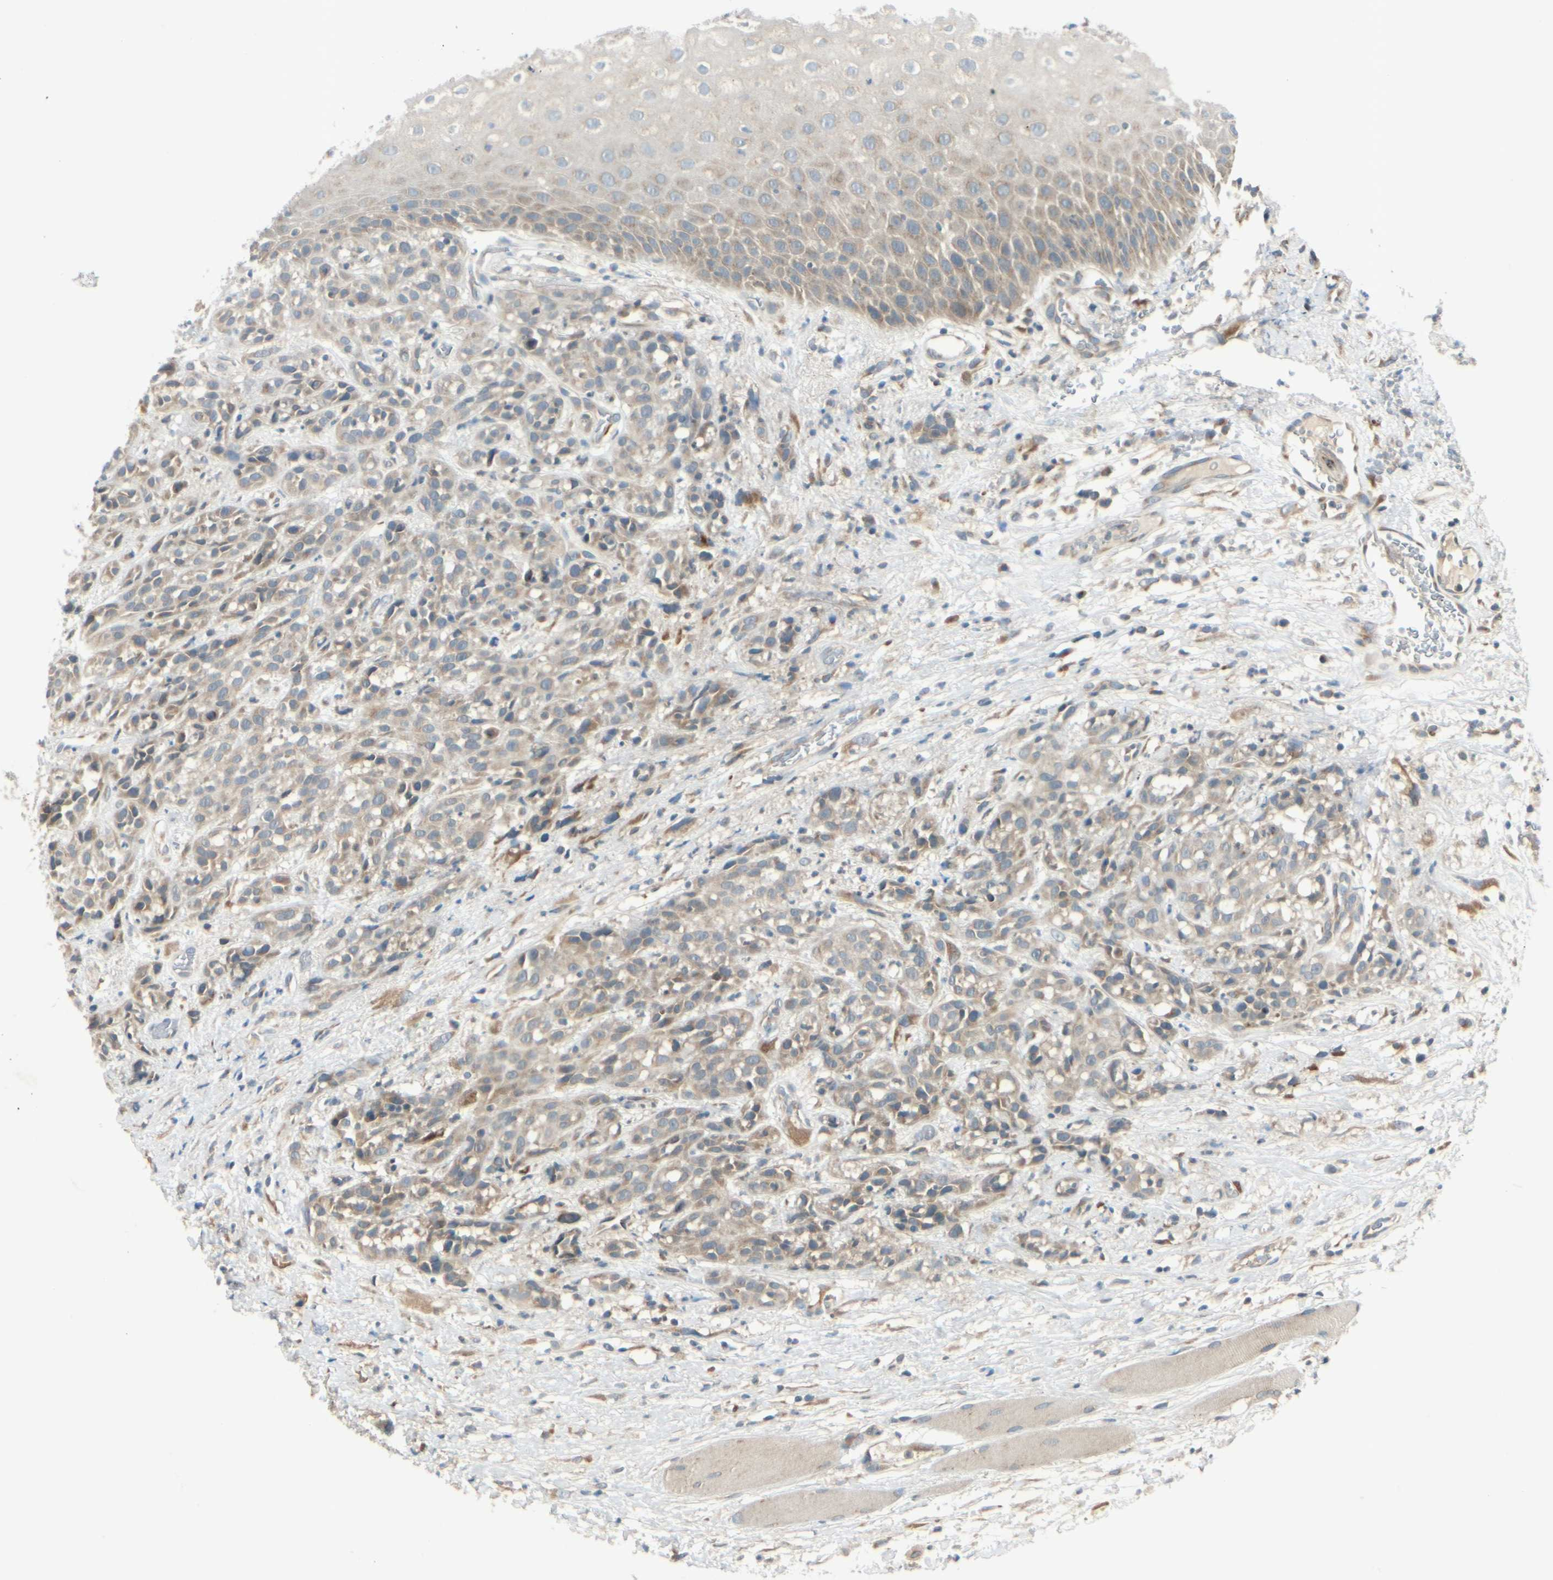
{"staining": {"intensity": "weak", "quantity": ">75%", "location": "cytoplasmic/membranous"}, "tissue": "head and neck cancer", "cell_type": "Tumor cells", "image_type": "cancer", "snomed": [{"axis": "morphology", "description": "Normal tissue, NOS"}, {"axis": "morphology", "description": "Squamous cell carcinoma, NOS"}, {"axis": "topography", "description": "Cartilage tissue"}, {"axis": "topography", "description": "Head-Neck"}], "caption": "Tumor cells display weak cytoplasmic/membranous expression in approximately >75% of cells in head and neck cancer (squamous cell carcinoma).", "gene": "BNIP1", "patient": {"sex": "male", "age": 62}}